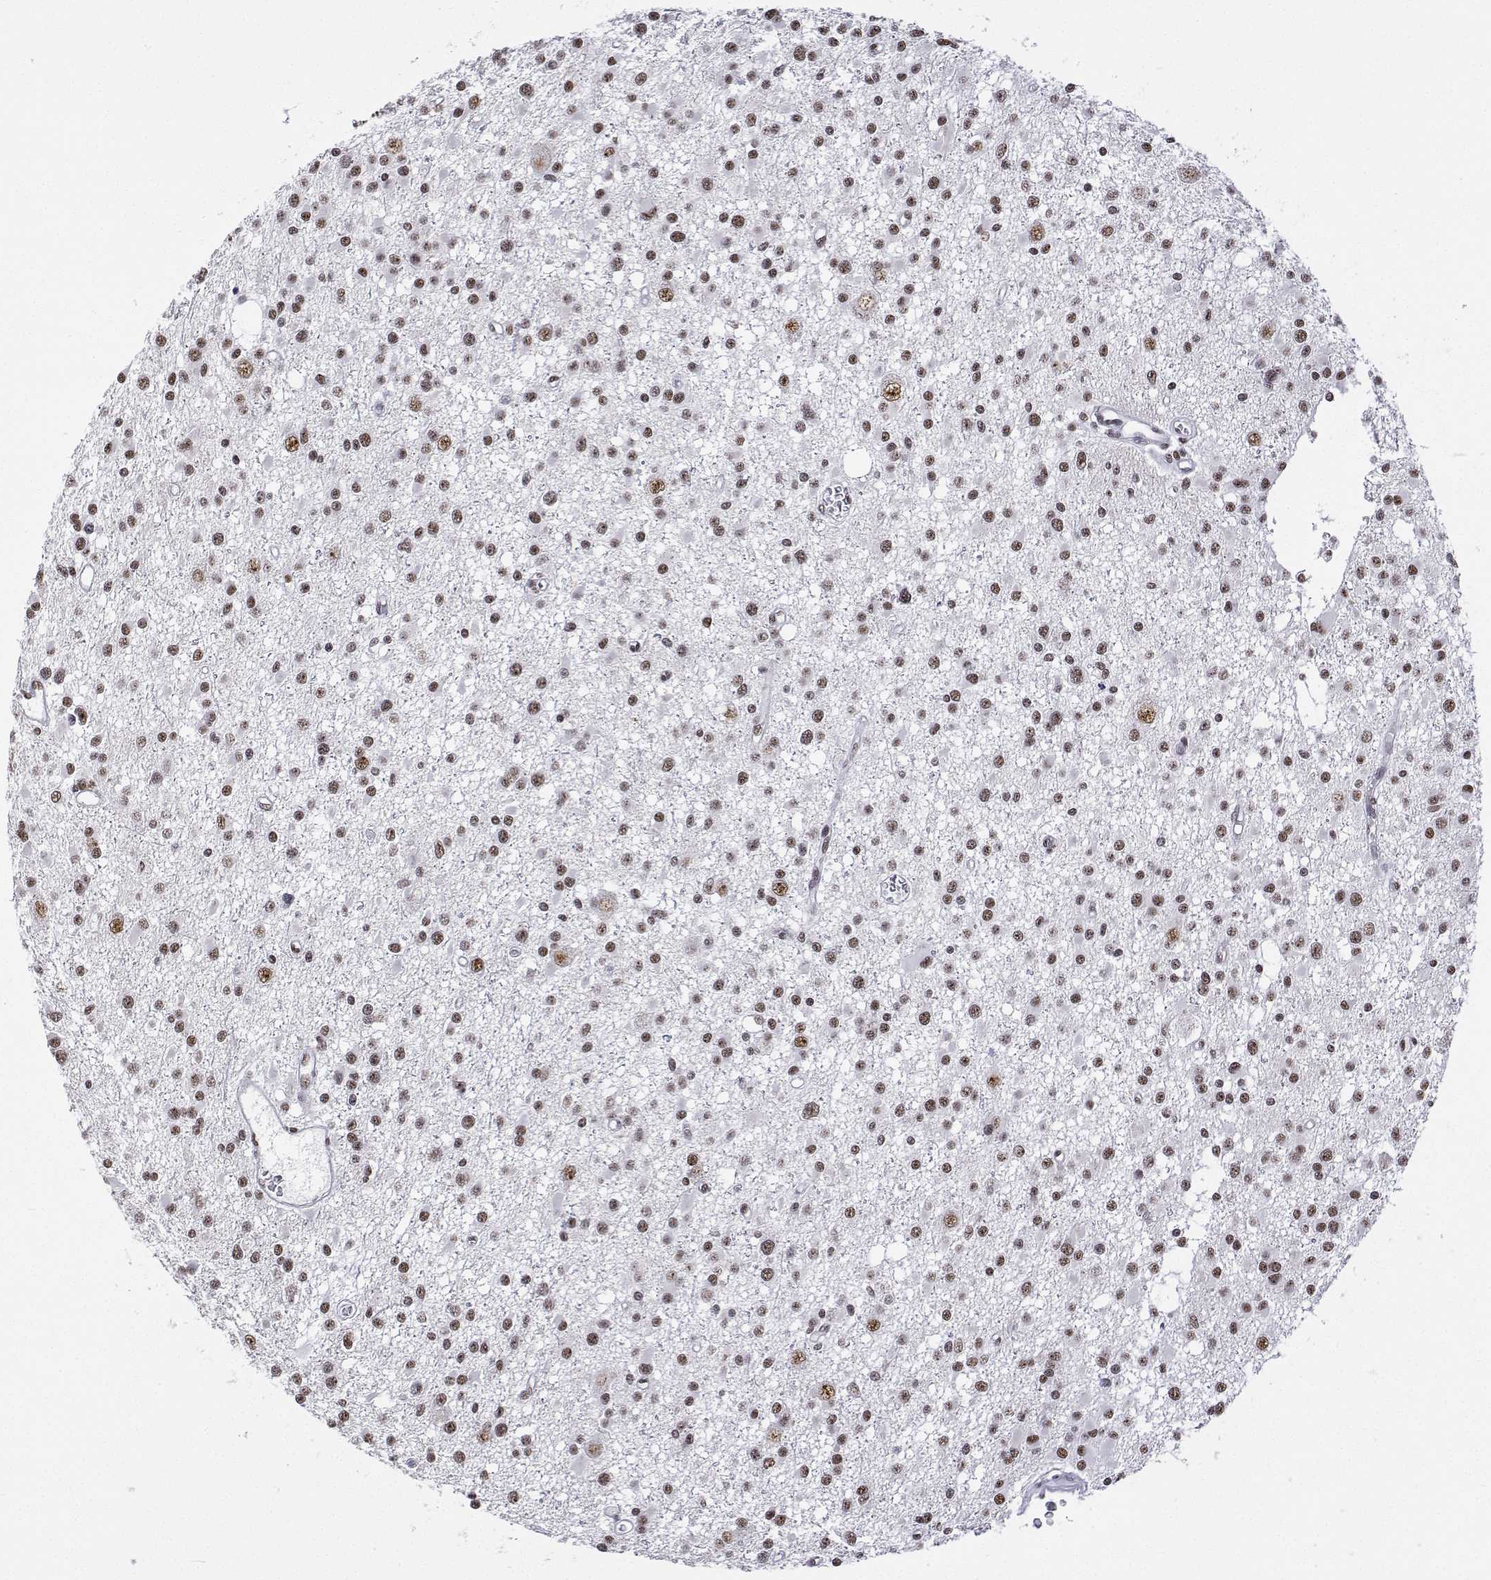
{"staining": {"intensity": "moderate", "quantity": "25%-75%", "location": "nuclear"}, "tissue": "glioma", "cell_type": "Tumor cells", "image_type": "cancer", "snomed": [{"axis": "morphology", "description": "Glioma, malignant, High grade"}, {"axis": "topography", "description": "Brain"}], "caption": "This image reveals glioma stained with immunohistochemistry to label a protein in brown. The nuclear of tumor cells show moderate positivity for the protein. Nuclei are counter-stained blue.", "gene": "ADAR", "patient": {"sex": "male", "age": 54}}